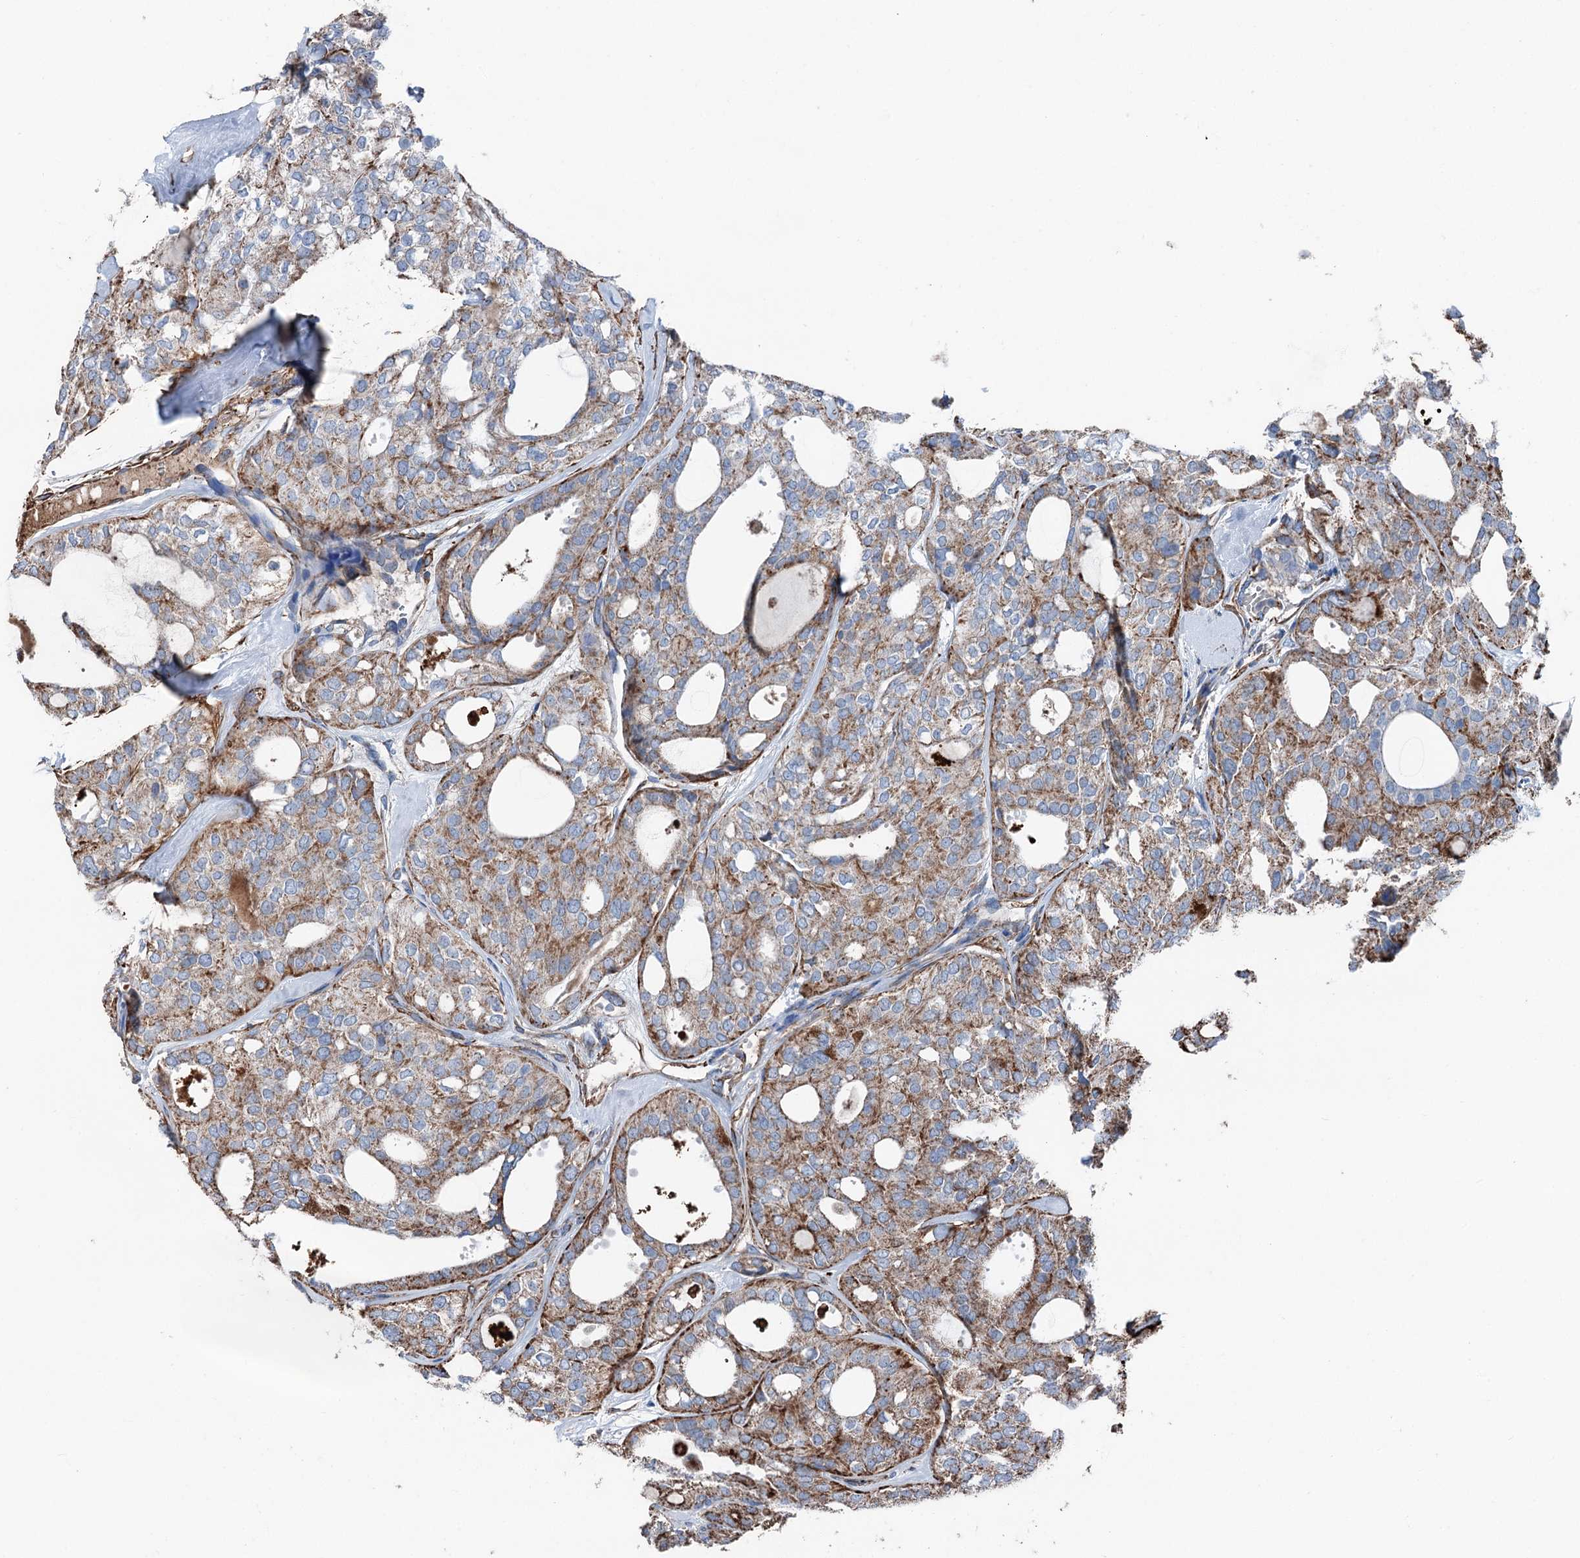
{"staining": {"intensity": "moderate", "quantity": ">75%", "location": "cytoplasmic/membranous"}, "tissue": "thyroid cancer", "cell_type": "Tumor cells", "image_type": "cancer", "snomed": [{"axis": "morphology", "description": "Follicular adenoma carcinoma, NOS"}, {"axis": "topography", "description": "Thyroid gland"}], "caption": "Follicular adenoma carcinoma (thyroid) stained with immunohistochemistry (IHC) demonstrates moderate cytoplasmic/membranous expression in about >75% of tumor cells.", "gene": "DDIAS", "patient": {"sex": "male", "age": 75}}